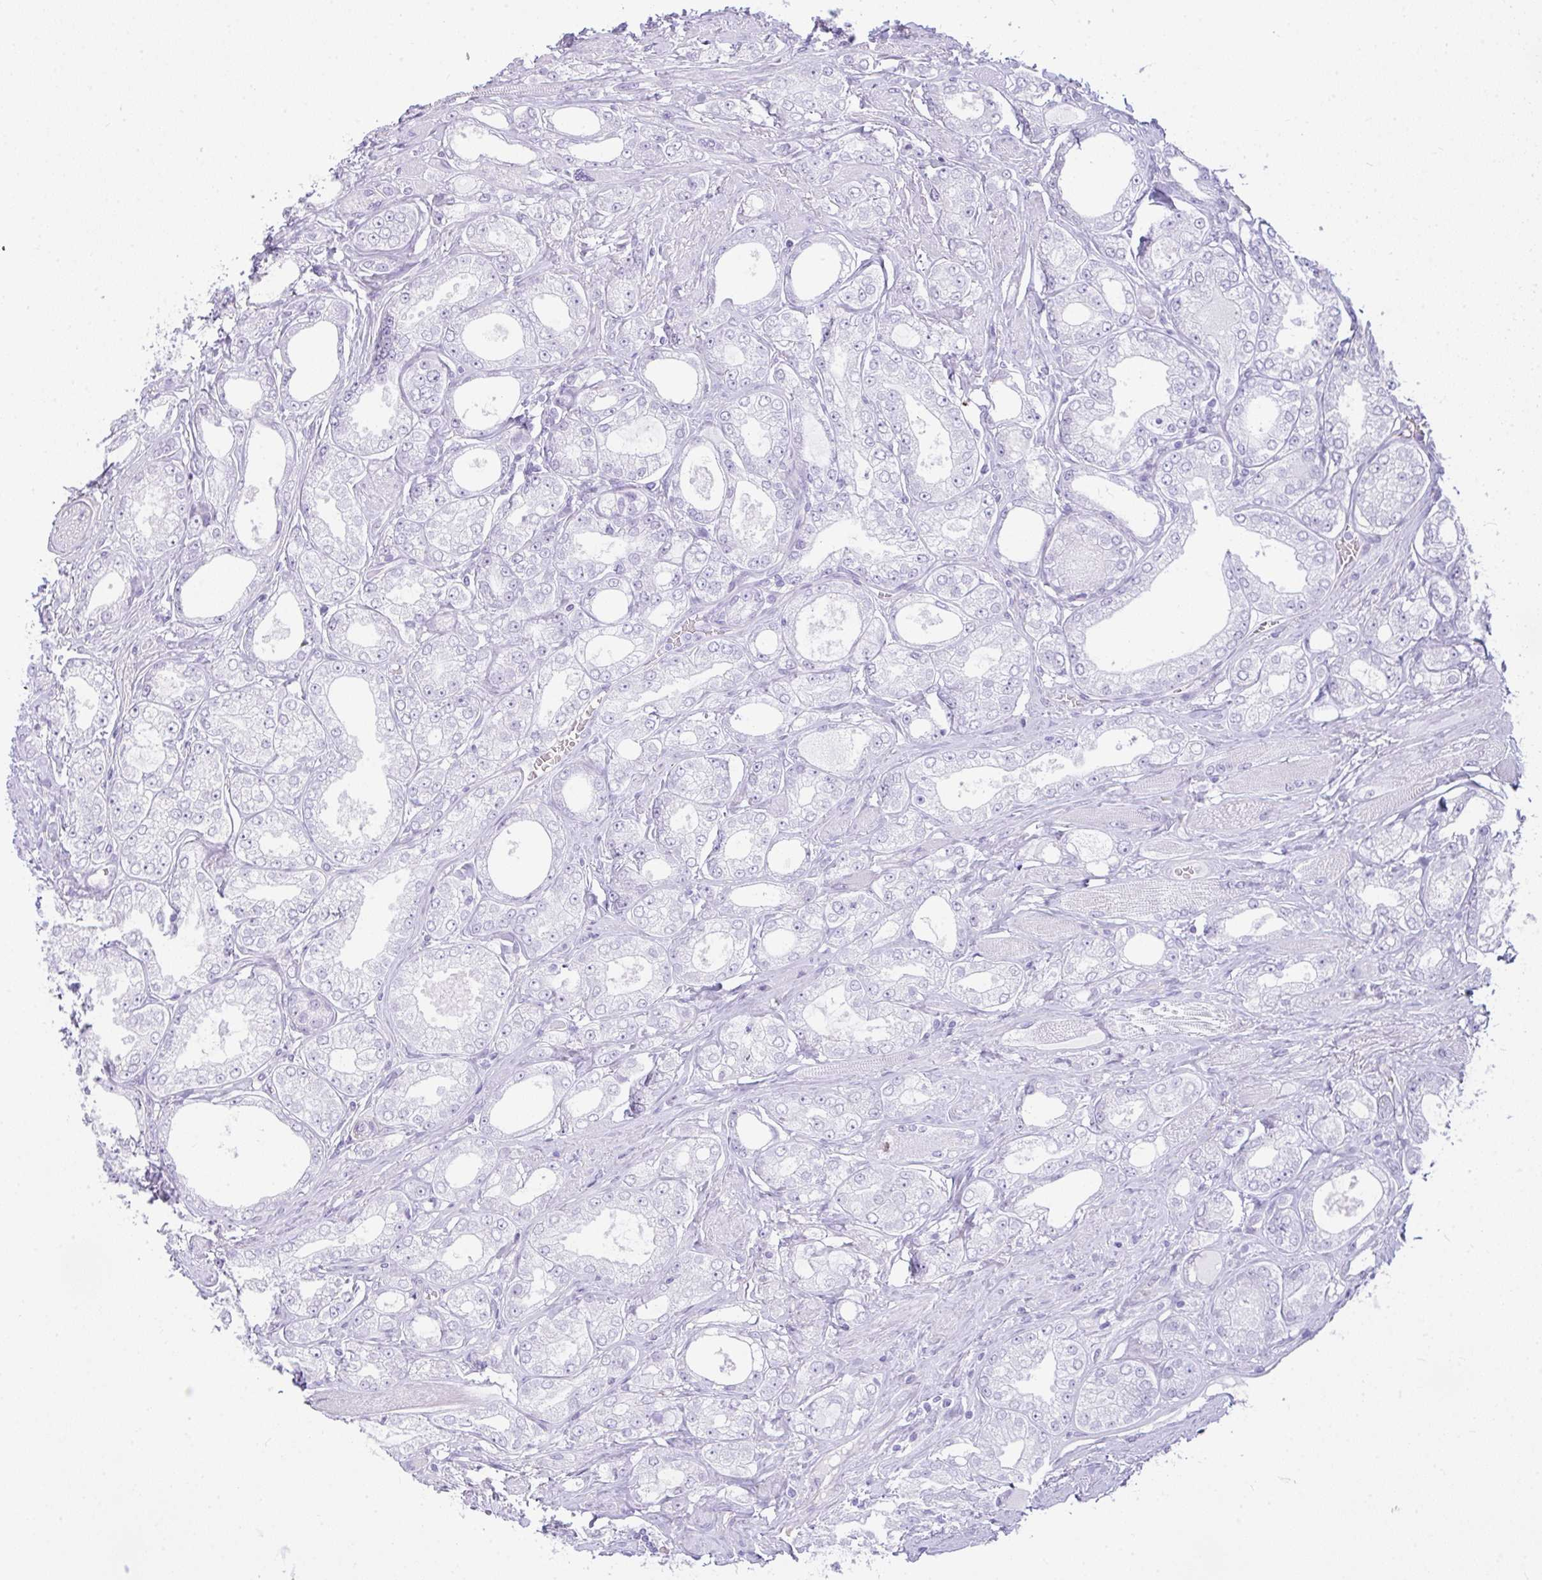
{"staining": {"intensity": "negative", "quantity": "none", "location": "none"}, "tissue": "prostate cancer", "cell_type": "Tumor cells", "image_type": "cancer", "snomed": [{"axis": "morphology", "description": "Adenocarcinoma, High grade"}, {"axis": "topography", "description": "Prostate"}], "caption": "Human prostate cancer (adenocarcinoma (high-grade)) stained for a protein using IHC exhibits no expression in tumor cells.", "gene": "RASL10A", "patient": {"sex": "male", "age": 68}}